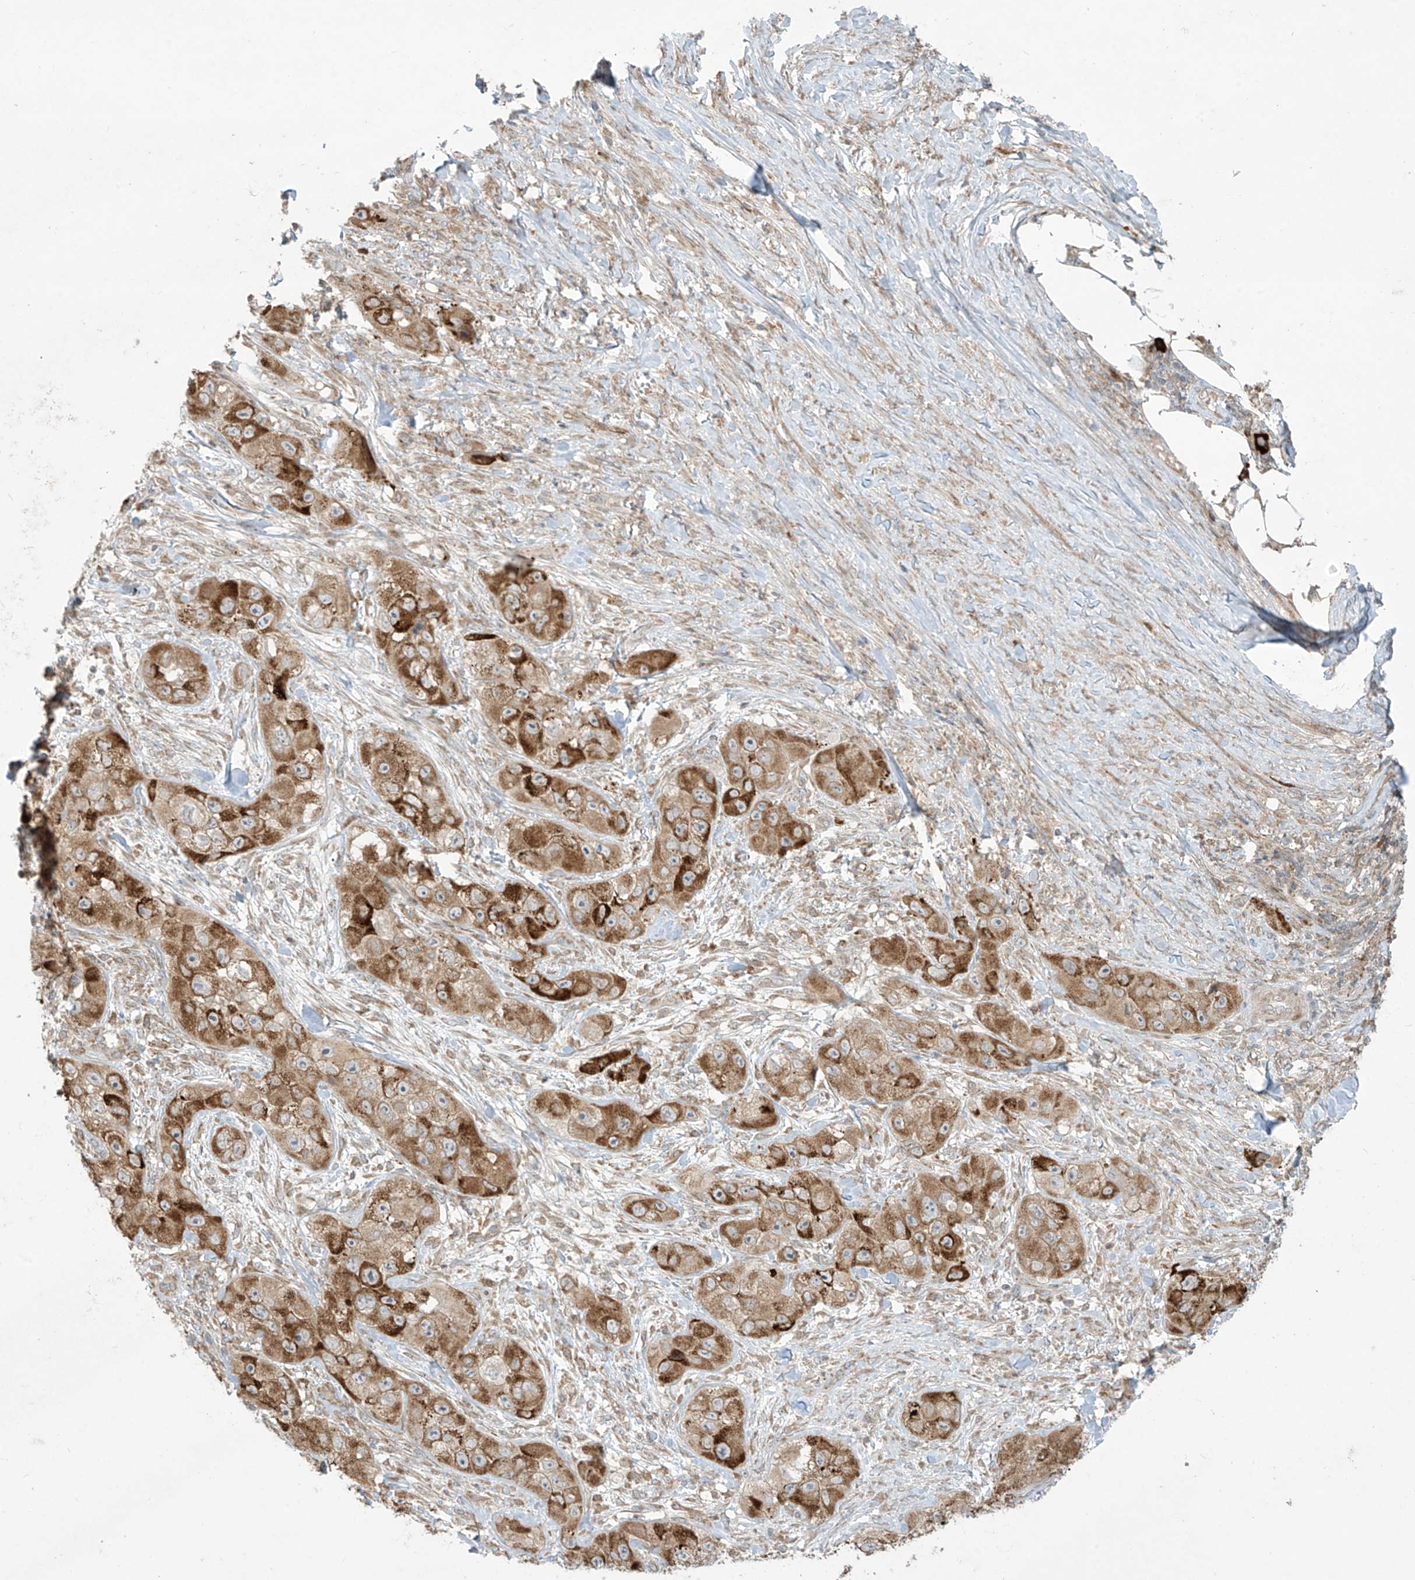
{"staining": {"intensity": "strong", "quantity": "25%-75%", "location": "cytoplasmic/membranous"}, "tissue": "skin cancer", "cell_type": "Tumor cells", "image_type": "cancer", "snomed": [{"axis": "morphology", "description": "Squamous cell carcinoma, NOS"}, {"axis": "topography", "description": "Skin"}, {"axis": "topography", "description": "Subcutis"}], "caption": "Immunohistochemistry (IHC) photomicrograph of neoplastic tissue: human skin cancer stained using immunohistochemistry (IHC) reveals high levels of strong protein expression localized specifically in the cytoplasmic/membranous of tumor cells, appearing as a cytoplasmic/membranous brown color.", "gene": "PPAT", "patient": {"sex": "male", "age": 73}}